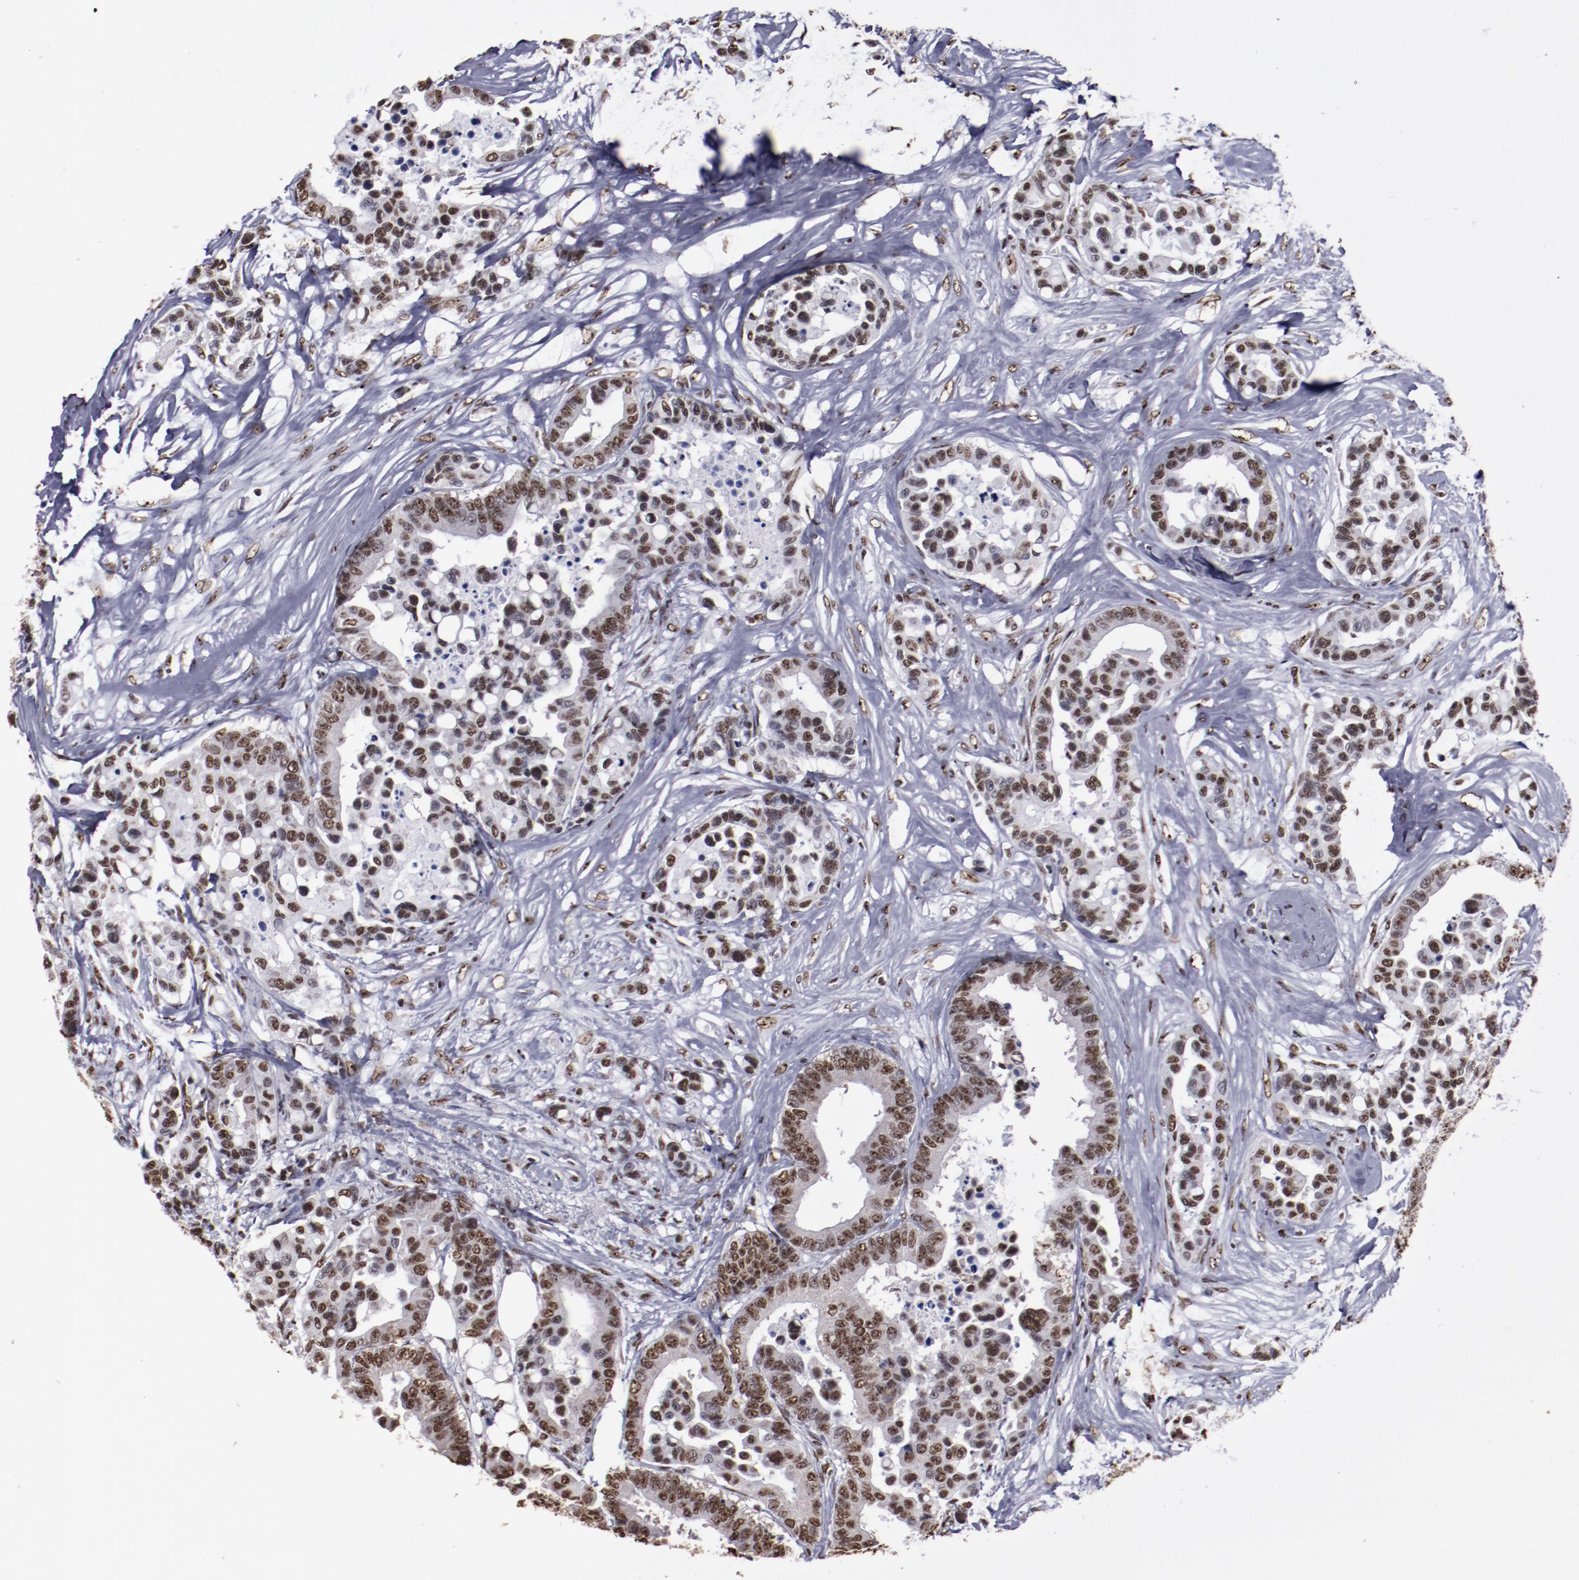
{"staining": {"intensity": "strong", "quantity": ">75%", "location": "nuclear"}, "tissue": "colorectal cancer", "cell_type": "Tumor cells", "image_type": "cancer", "snomed": [{"axis": "morphology", "description": "Adenocarcinoma, NOS"}, {"axis": "topography", "description": "Colon"}], "caption": "Approximately >75% of tumor cells in colorectal cancer (adenocarcinoma) display strong nuclear protein expression as visualized by brown immunohistochemical staining.", "gene": "HNRNPA2B1", "patient": {"sex": "male", "age": 82}}